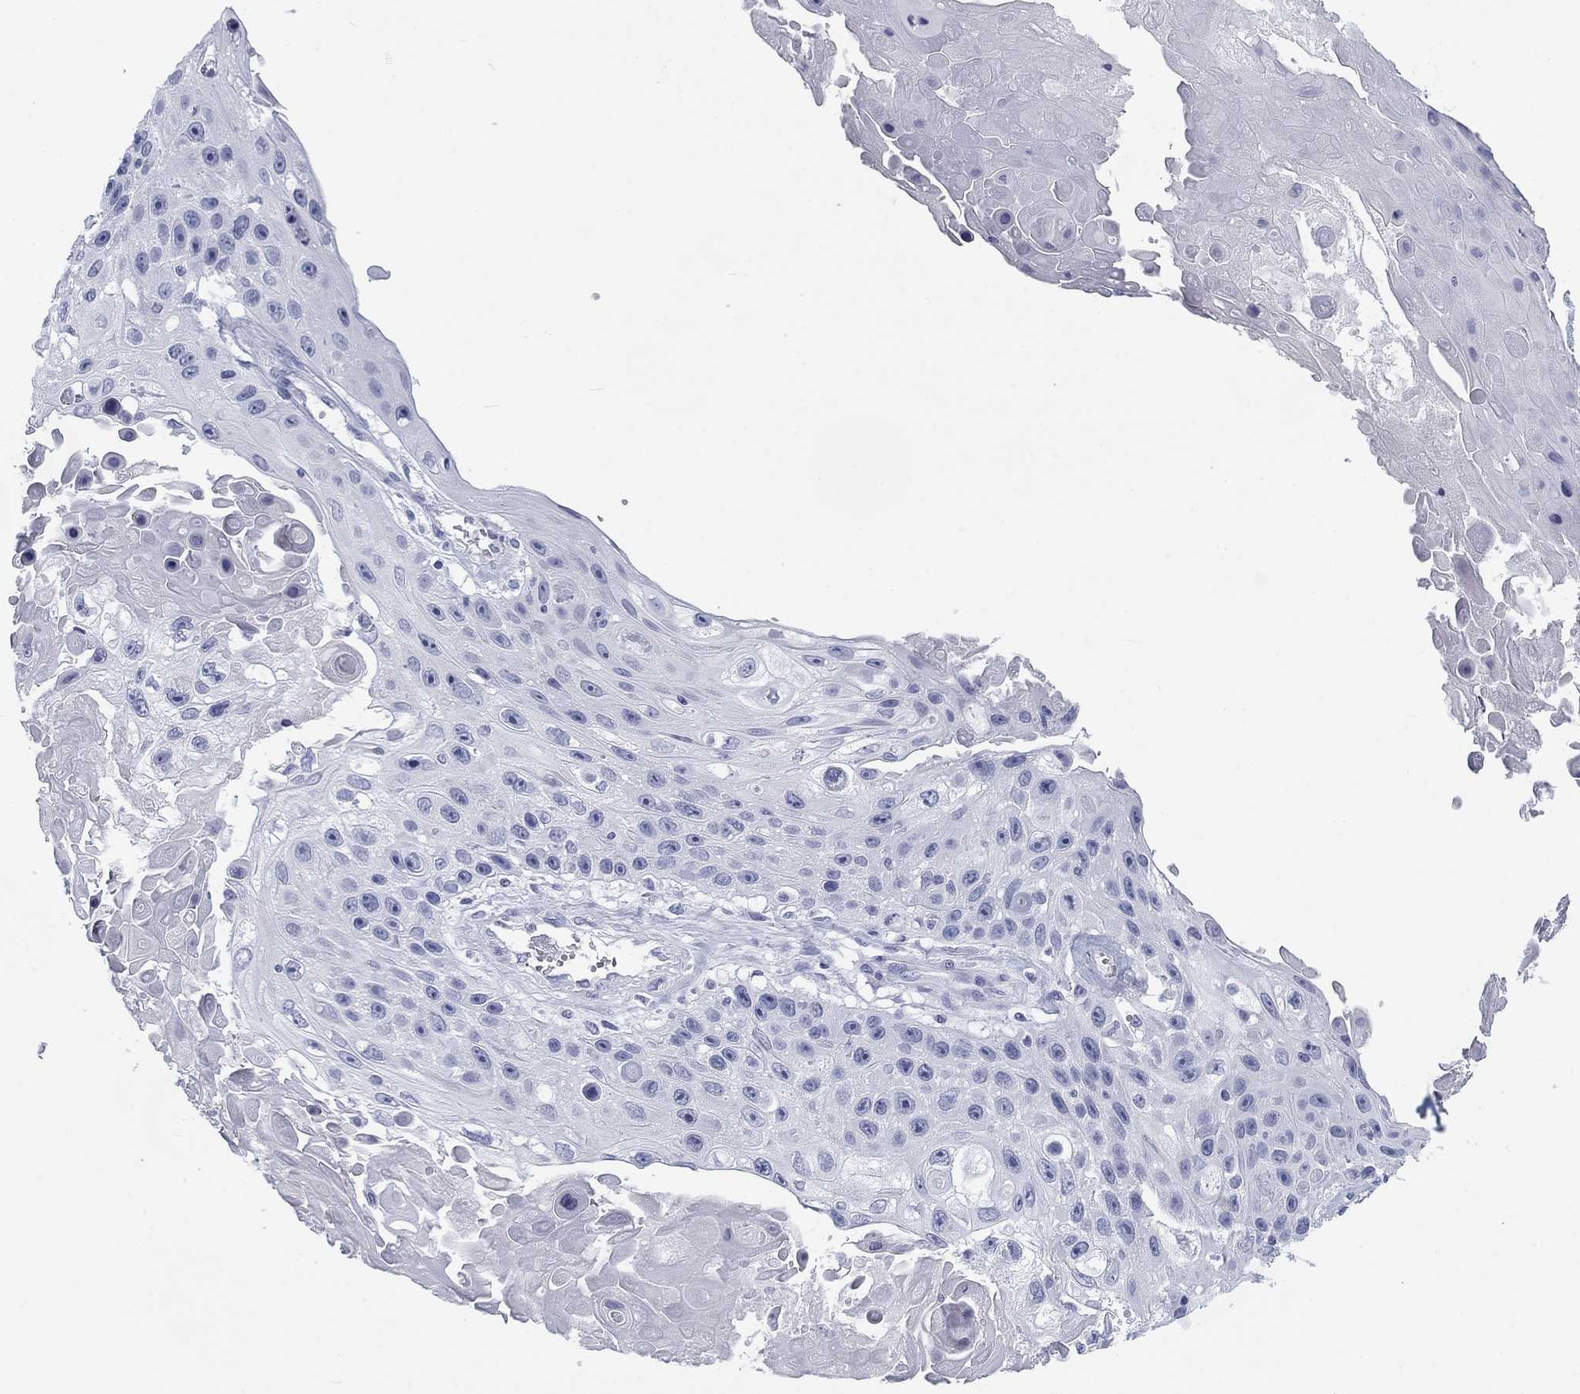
{"staining": {"intensity": "negative", "quantity": "none", "location": "none"}, "tissue": "skin cancer", "cell_type": "Tumor cells", "image_type": "cancer", "snomed": [{"axis": "morphology", "description": "Squamous cell carcinoma, NOS"}, {"axis": "topography", "description": "Skin"}], "caption": "Immunohistochemical staining of skin squamous cell carcinoma exhibits no significant staining in tumor cells.", "gene": "CALB1", "patient": {"sex": "male", "age": 82}}